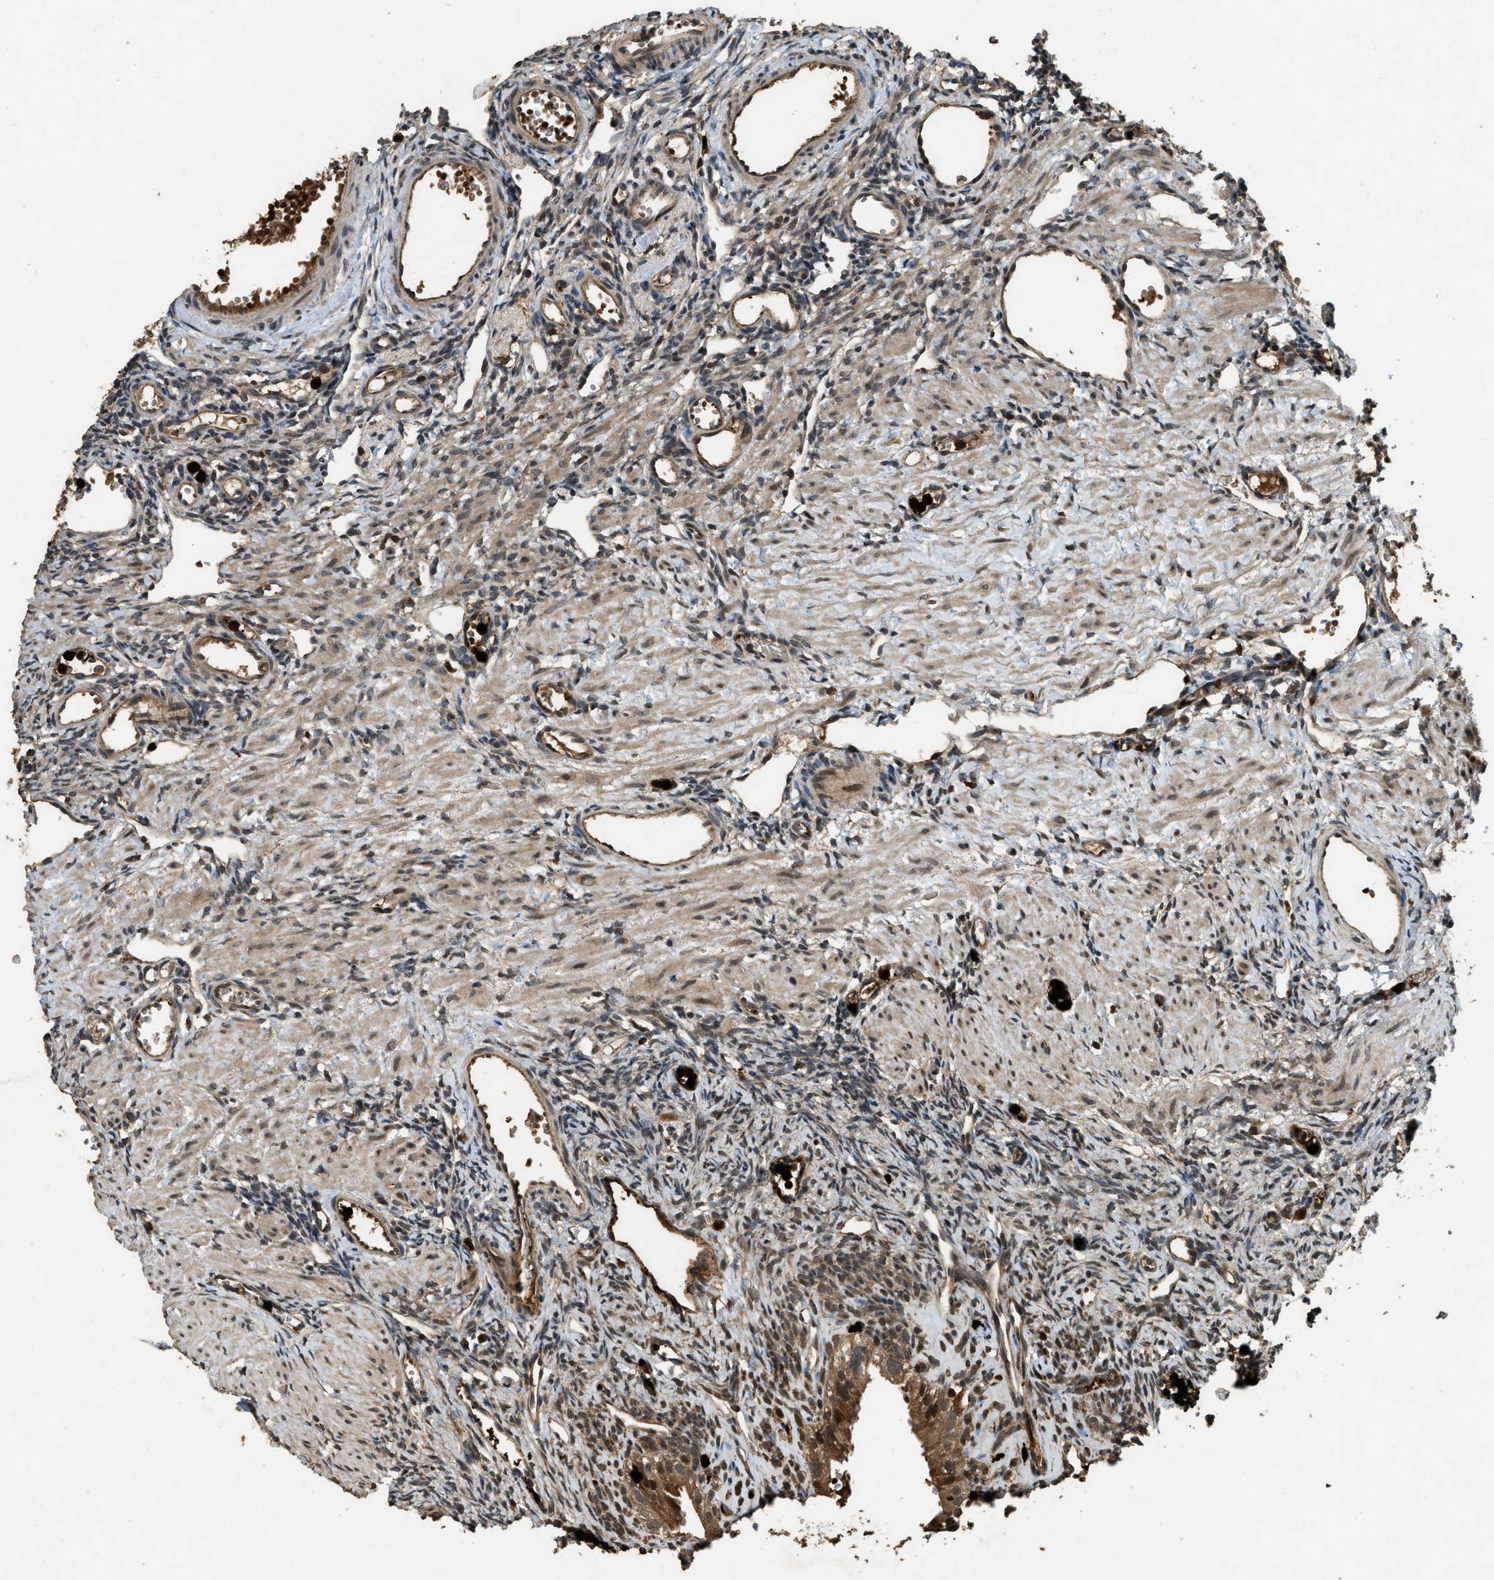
{"staining": {"intensity": "moderate", "quantity": ">75%", "location": "cytoplasmic/membranous"}, "tissue": "ovary", "cell_type": "Follicle cells", "image_type": "normal", "snomed": [{"axis": "morphology", "description": "Normal tissue, NOS"}, {"axis": "topography", "description": "Ovary"}], "caption": "Protein staining by immunohistochemistry displays moderate cytoplasmic/membranous expression in about >75% of follicle cells in benign ovary.", "gene": "RNF141", "patient": {"sex": "female", "age": 33}}